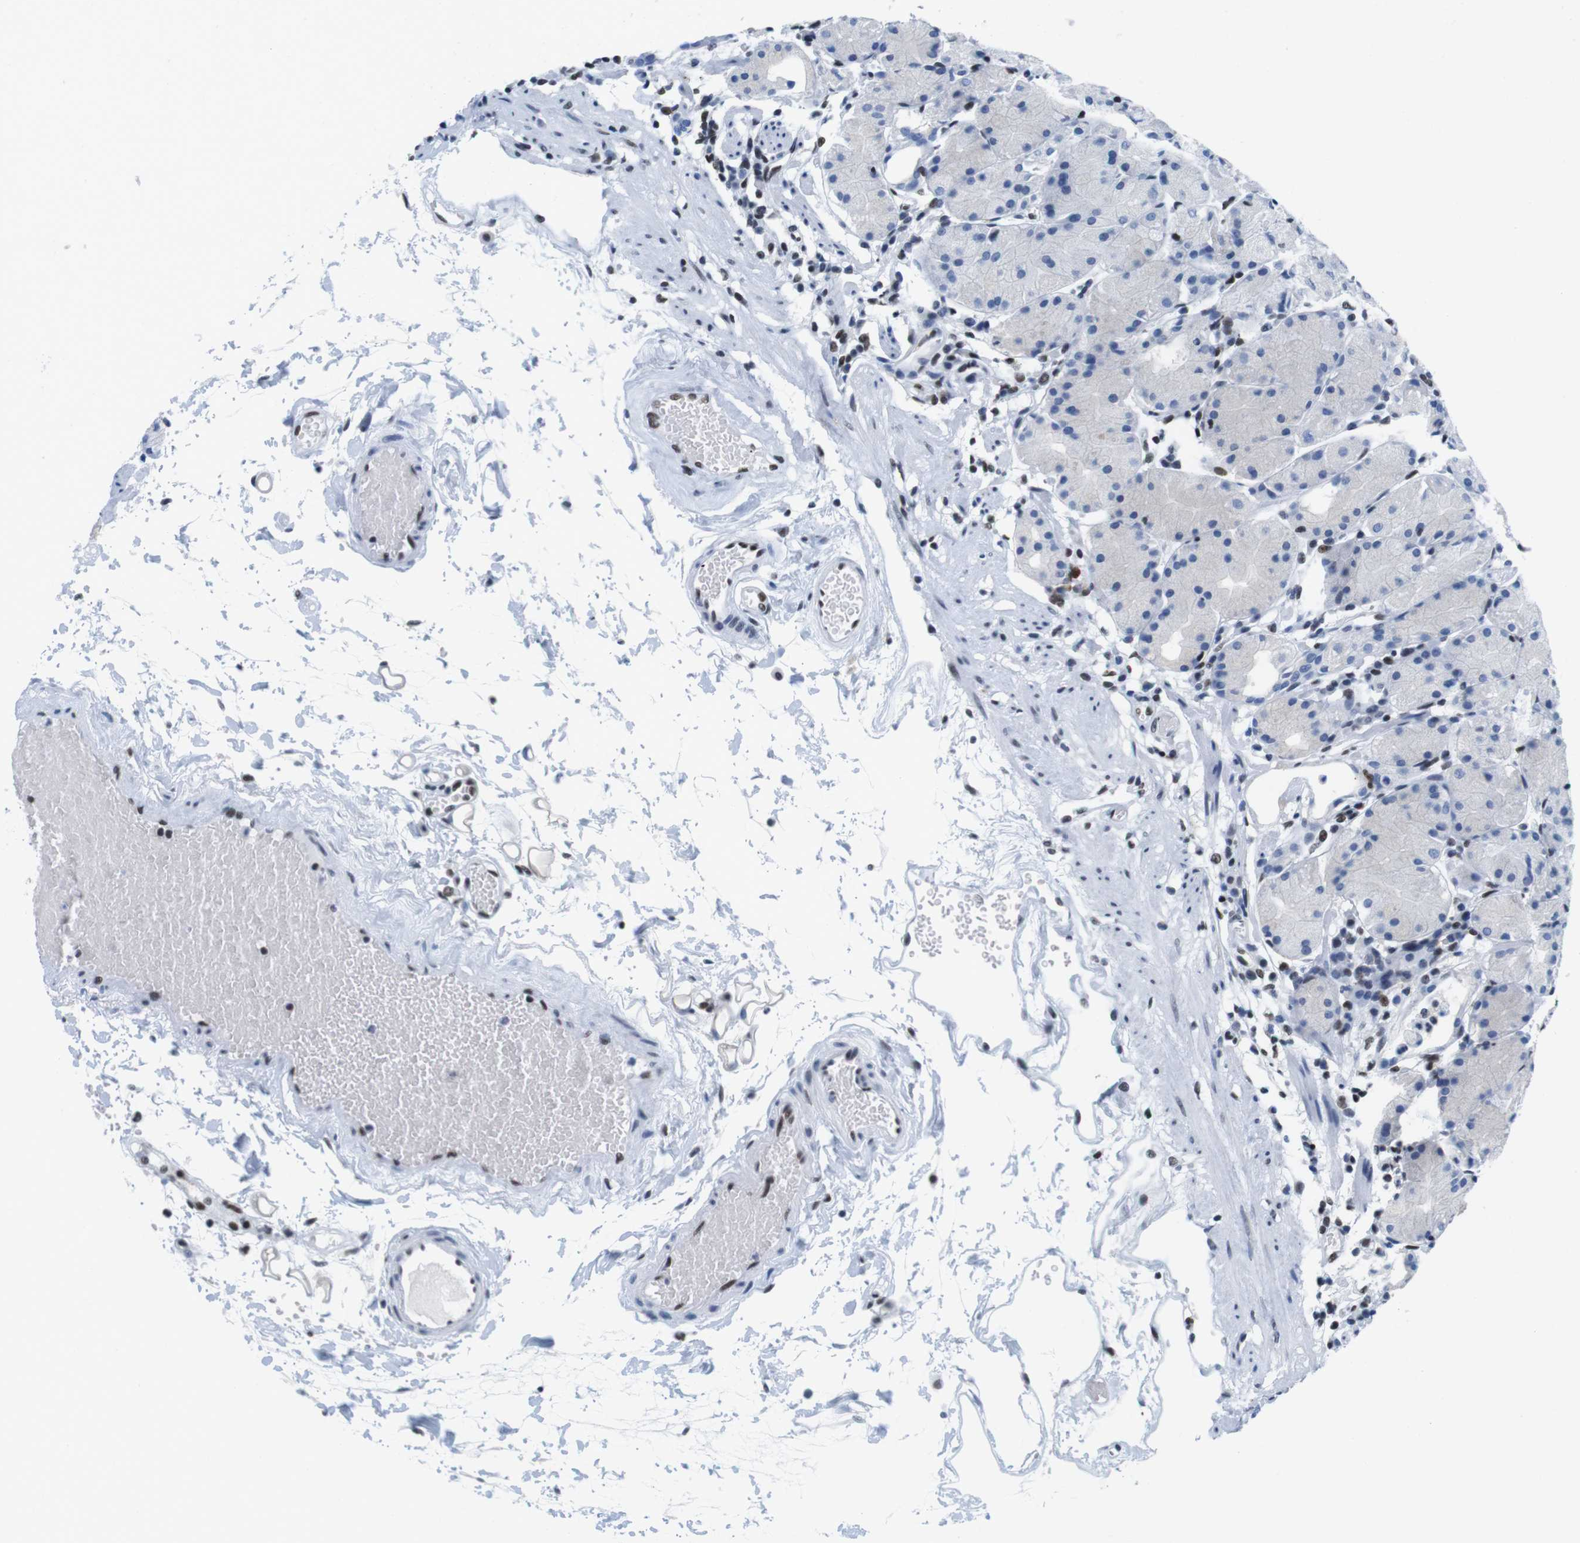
{"staining": {"intensity": "negative", "quantity": "none", "location": "none"}, "tissue": "stomach", "cell_type": "Glandular cells", "image_type": "normal", "snomed": [{"axis": "morphology", "description": "Normal tissue, NOS"}, {"axis": "topography", "description": "Stomach"}, {"axis": "topography", "description": "Stomach, lower"}], "caption": "There is no significant staining in glandular cells of stomach. The staining was performed using DAB (3,3'-diaminobenzidine) to visualize the protein expression in brown, while the nuclei were stained in blue with hematoxylin (Magnification: 20x).", "gene": "IFI16", "patient": {"sex": "female", "age": 75}}